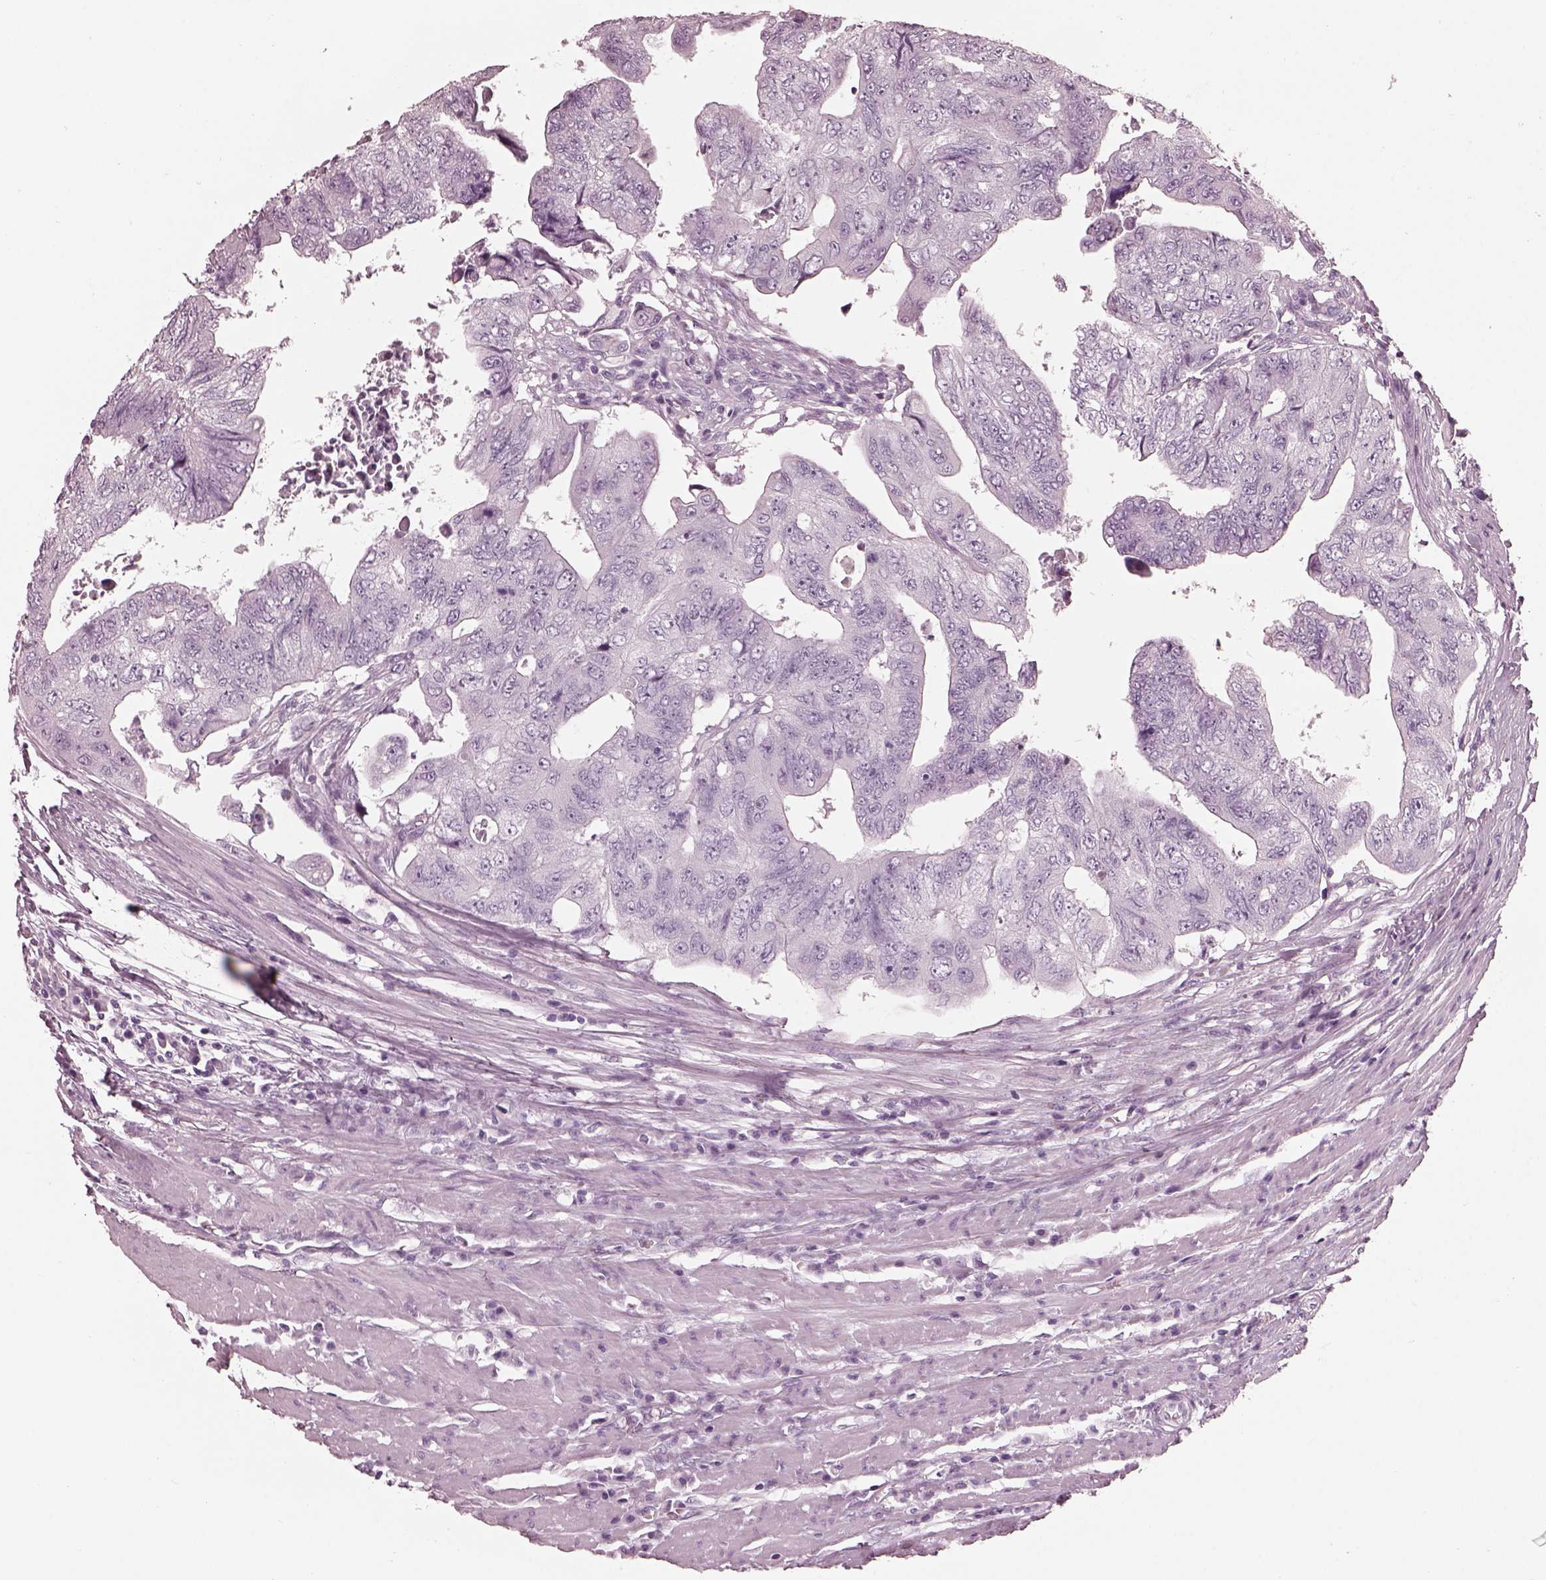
{"staining": {"intensity": "negative", "quantity": "none", "location": "none"}, "tissue": "colorectal cancer", "cell_type": "Tumor cells", "image_type": "cancer", "snomed": [{"axis": "morphology", "description": "Adenocarcinoma, NOS"}, {"axis": "topography", "description": "Colon"}], "caption": "Micrograph shows no protein staining in tumor cells of colorectal cancer tissue.", "gene": "FABP9", "patient": {"sex": "male", "age": 57}}